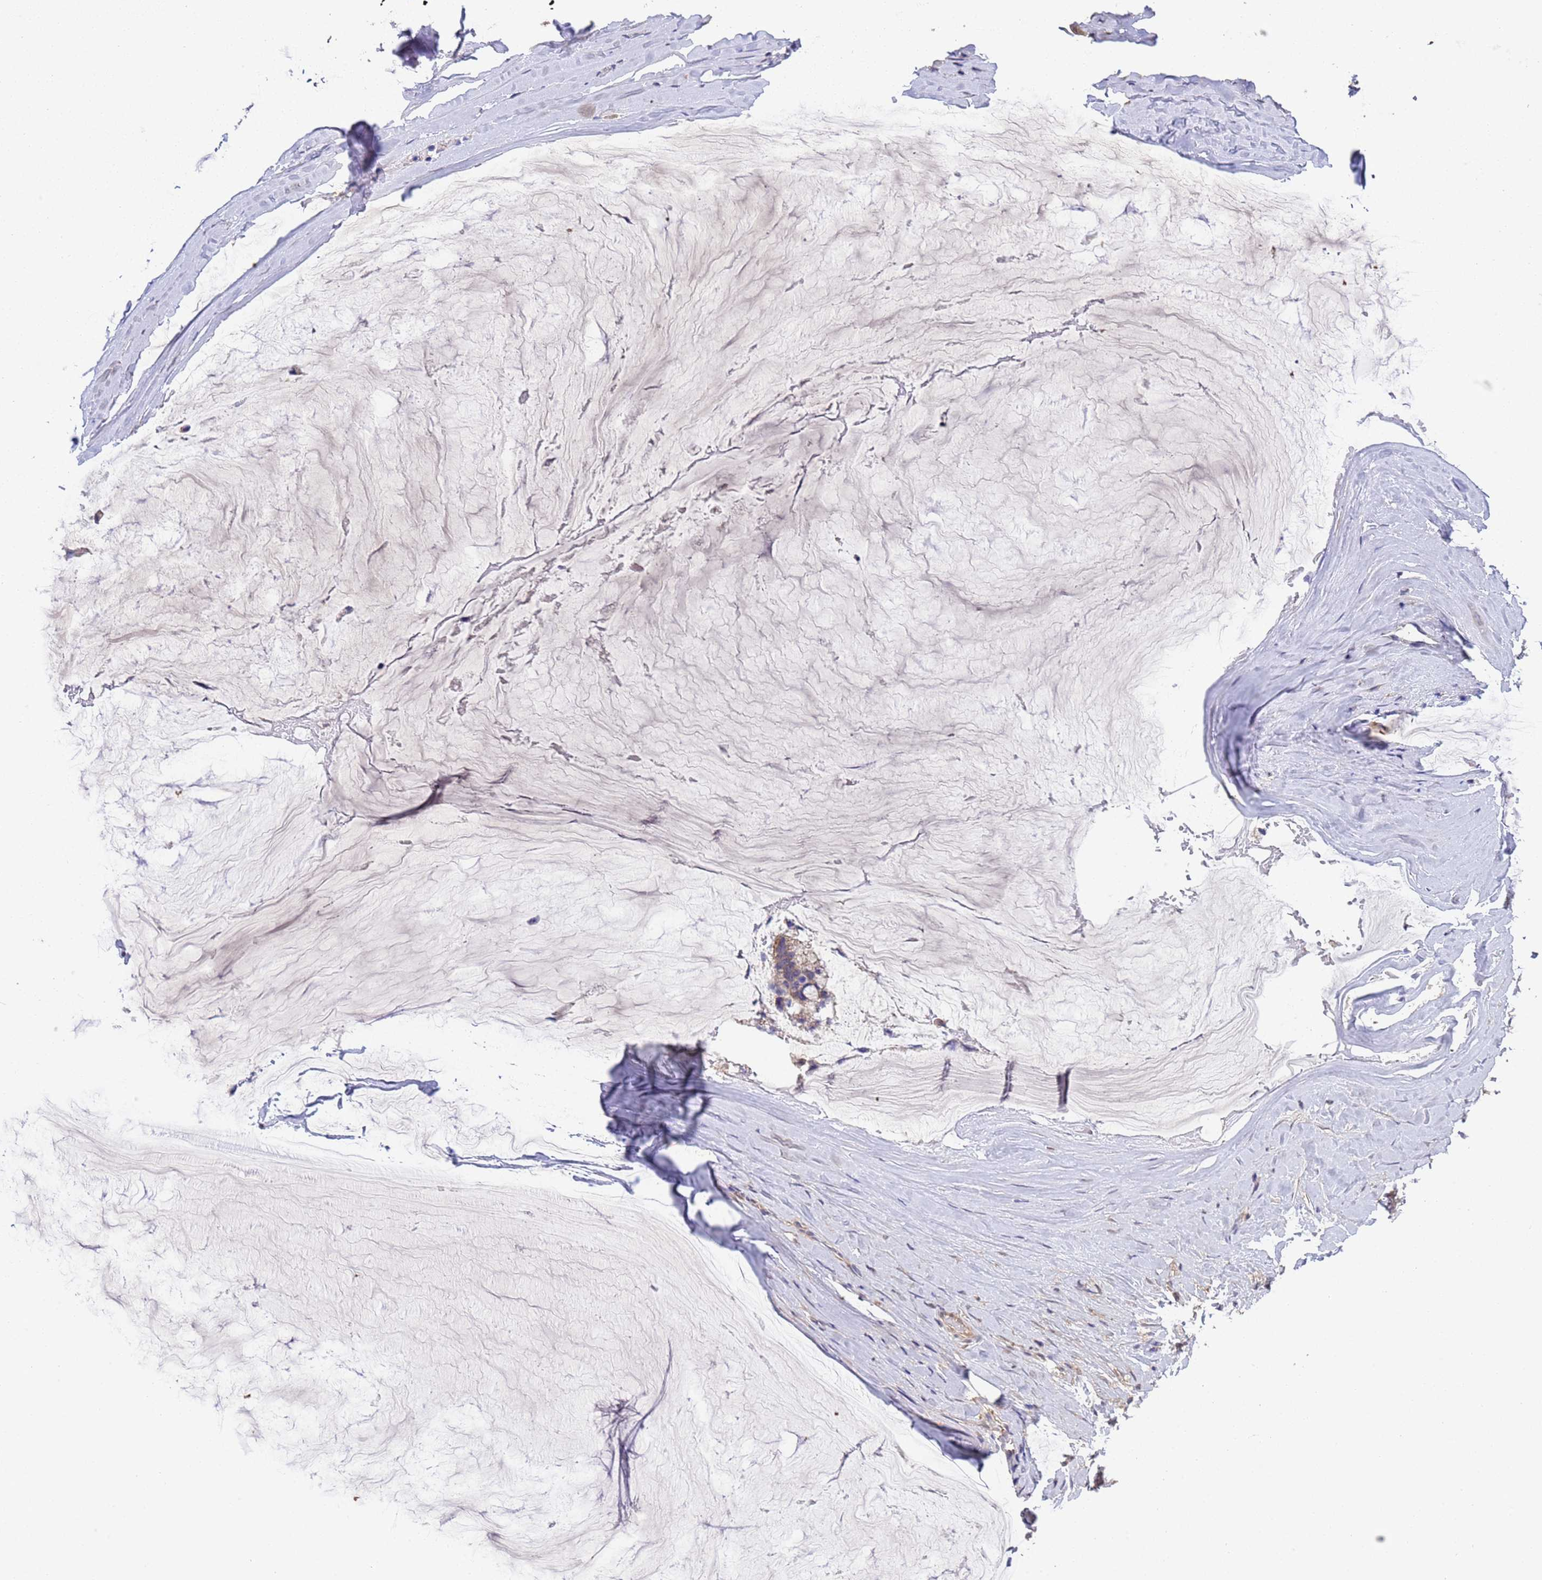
{"staining": {"intensity": "weak", "quantity": "25%-75%", "location": "cytoplasmic/membranous"}, "tissue": "ovarian cancer", "cell_type": "Tumor cells", "image_type": "cancer", "snomed": [{"axis": "morphology", "description": "Cystadenocarcinoma, mucinous, NOS"}, {"axis": "topography", "description": "Ovary"}], "caption": "A low amount of weak cytoplasmic/membranous positivity is appreciated in about 25%-75% of tumor cells in ovarian cancer (mucinous cystadenocarcinoma) tissue.", "gene": "NPHP1", "patient": {"sex": "female", "age": 39}}